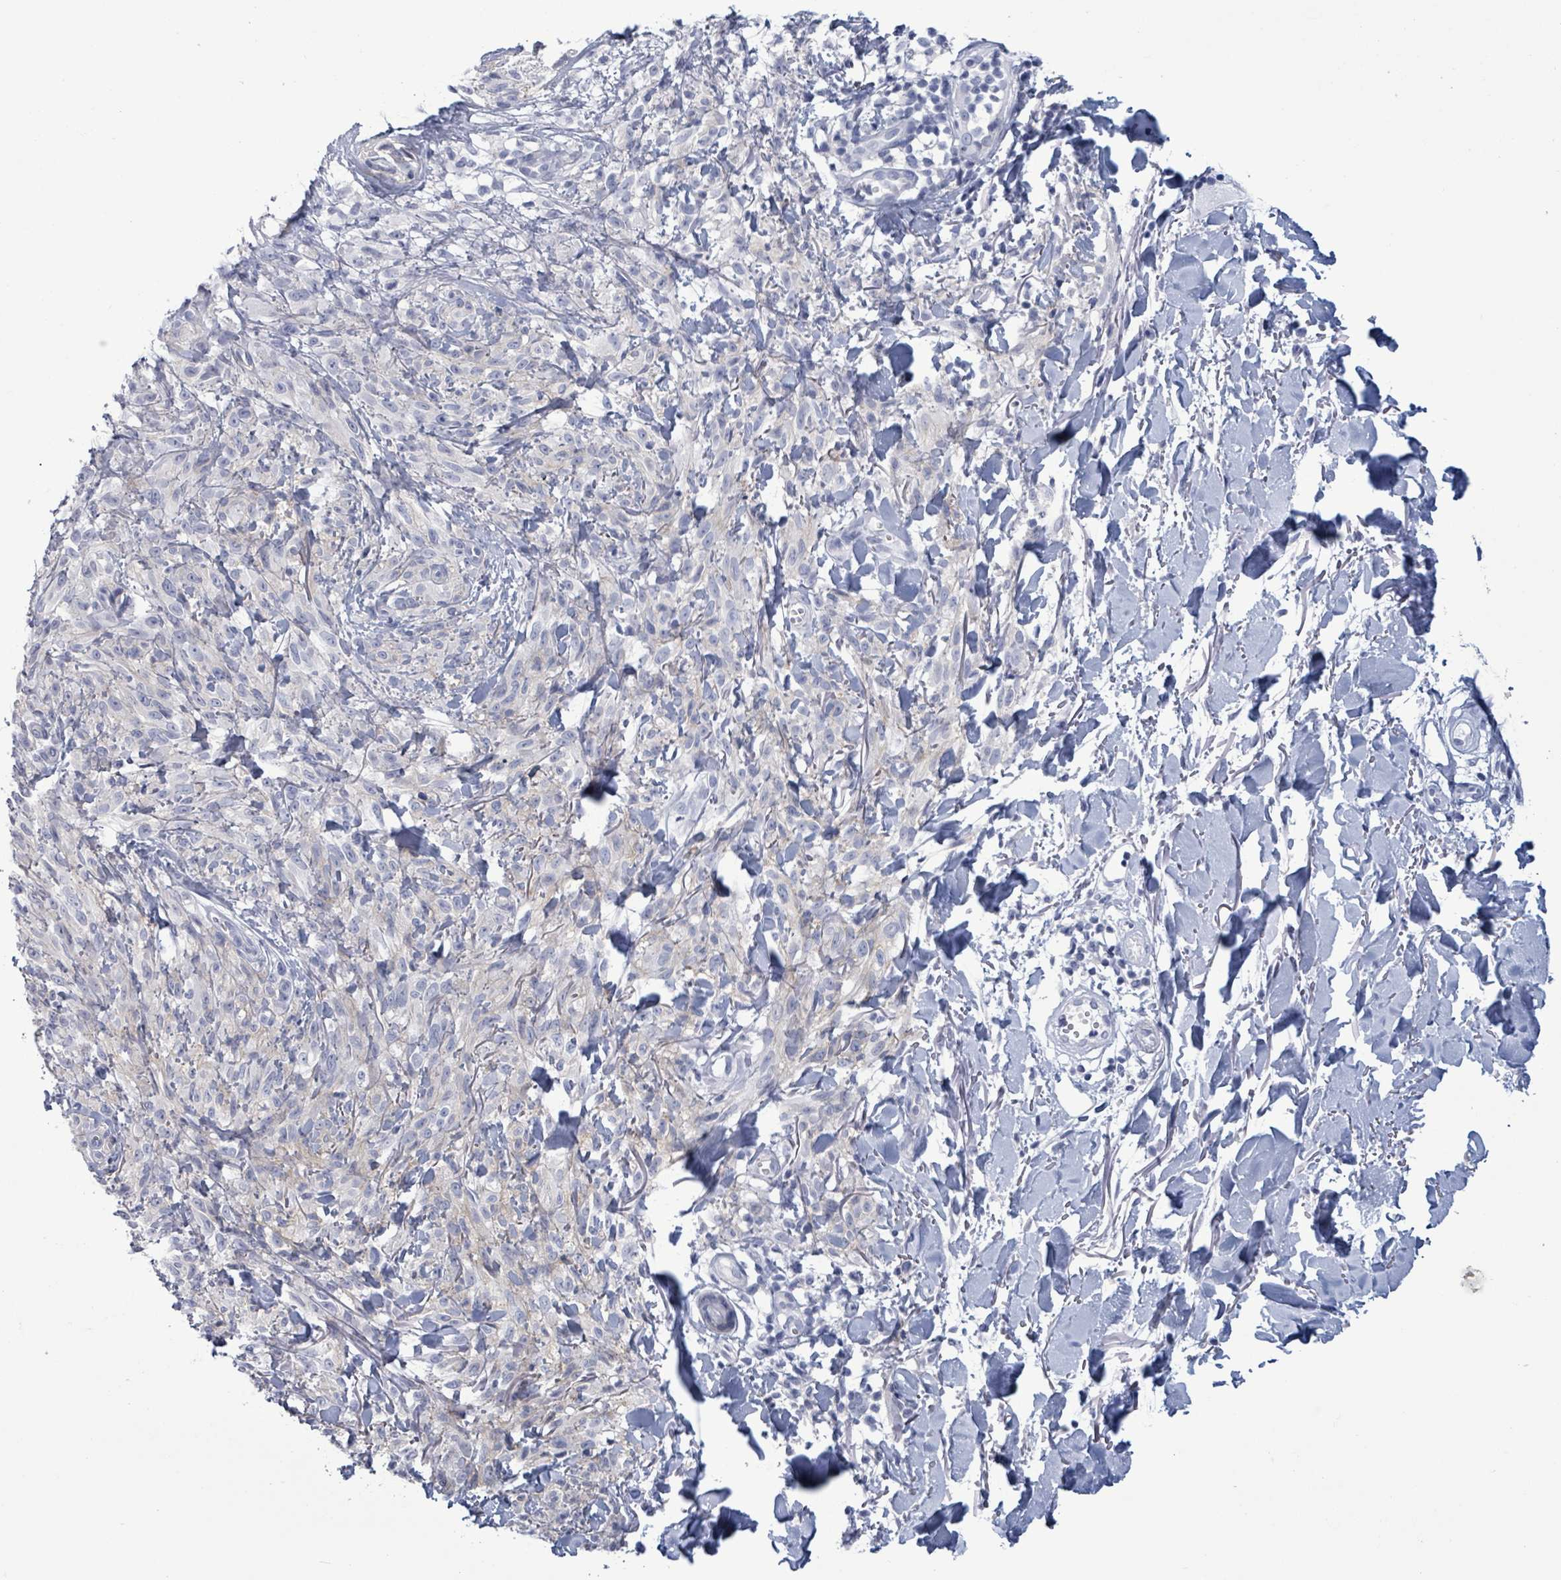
{"staining": {"intensity": "negative", "quantity": "none", "location": "none"}, "tissue": "melanoma", "cell_type": "Tumor cells", "image_type": "cancer", "snomed": [{"axis": "morphology", "description": "Malignant melanoma, NOS"}, {"axis": "topography", "description": "Skin of forearm"}], "caption": "This is an IHC micrograph of human melanoma. There is no expression in tumor cells.", "gene": "BSG", "patient": {"sex": "female", "age": 65}}